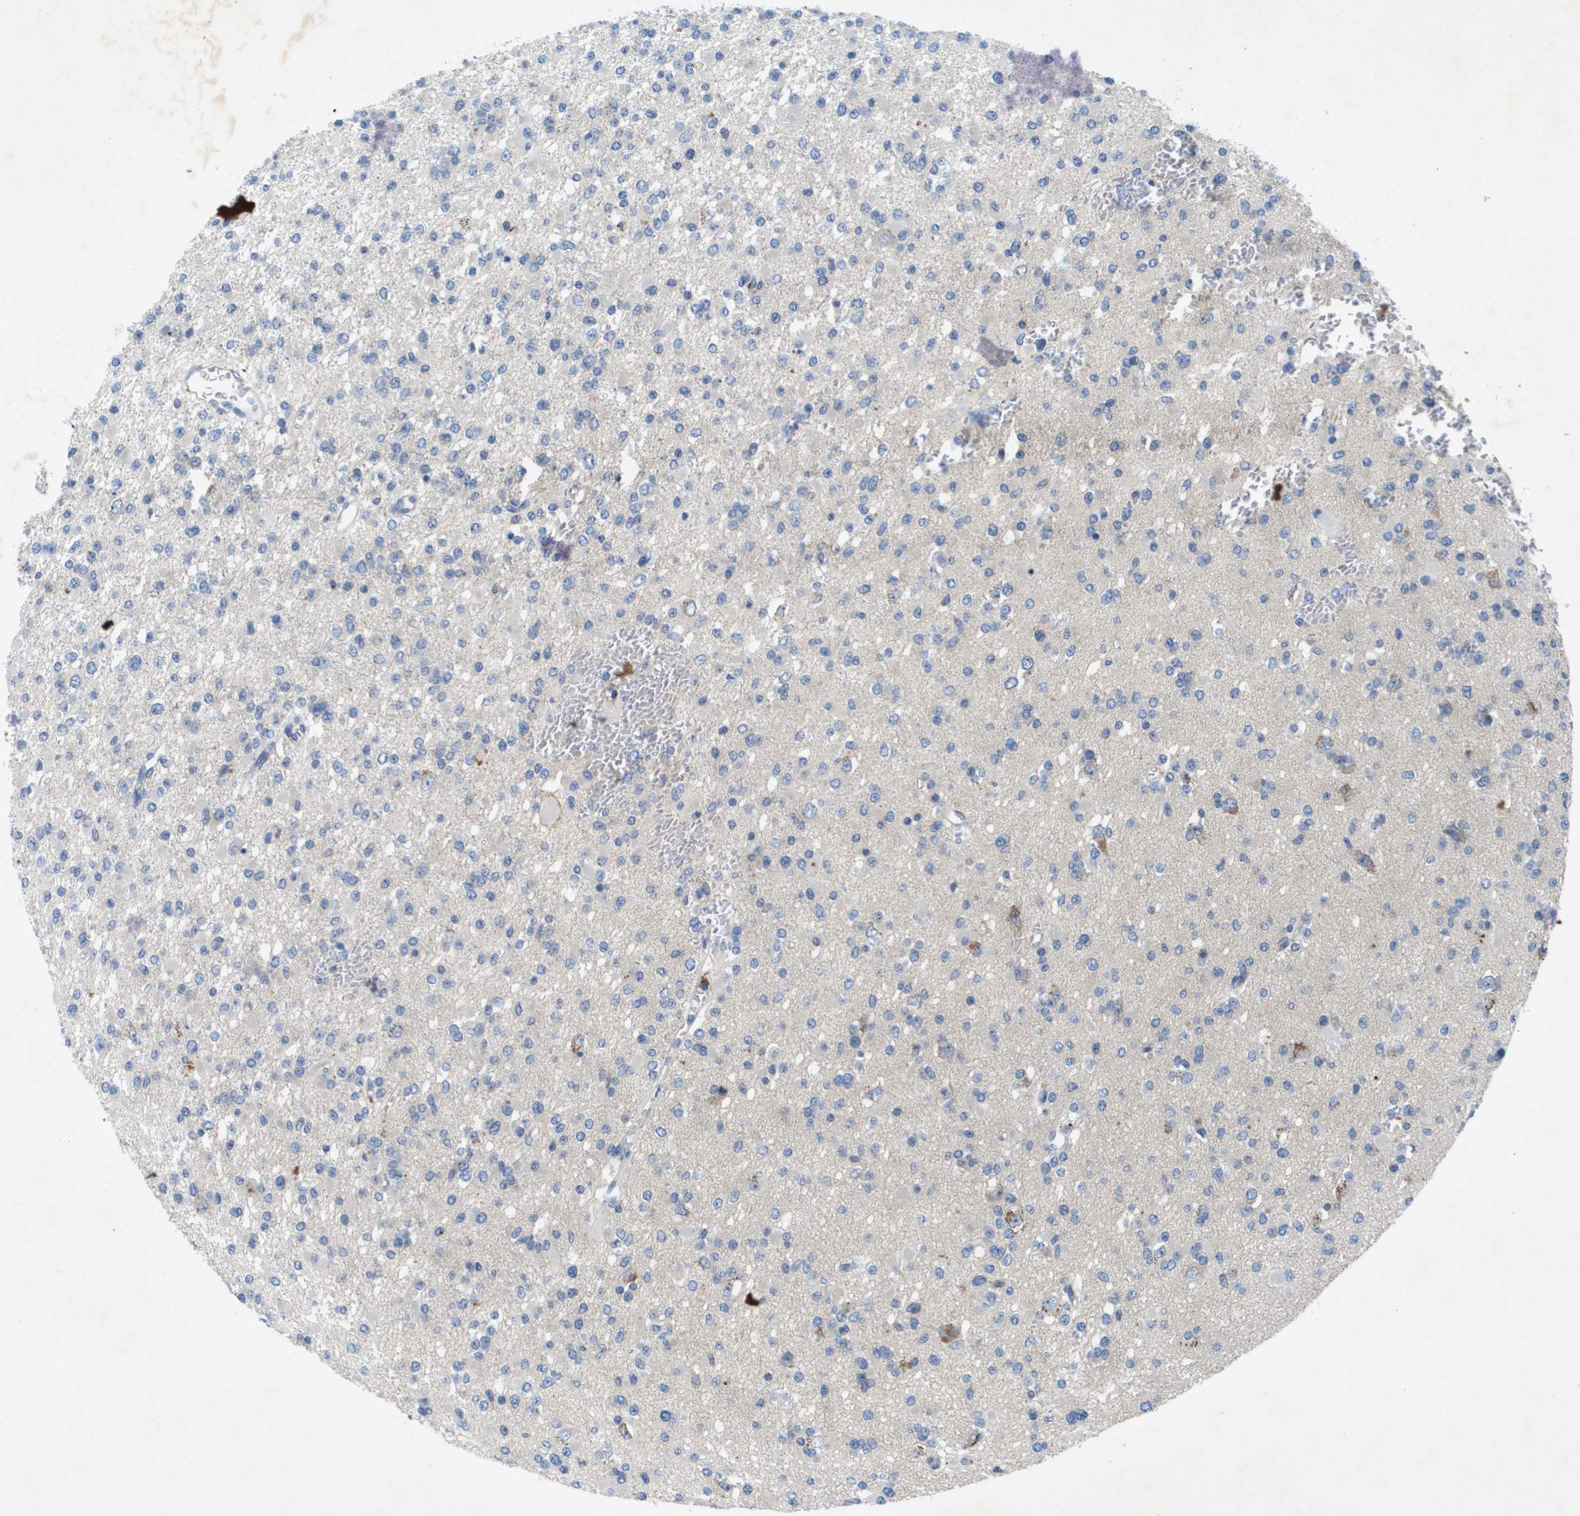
{"staining": {"intensity": "moderate", "quantity": "<25%", "location": "cytoplasmic/membranous"}, "tissue": "glioma", "cell_type": "Tumor cells", "image_type": "cancer", "snomed": [{"axis": "morphology", "description": "Glioma, malignant, Low grade"}, {"axis": "topography", "description": "Brain"}], "caption": "Moderate cytoplasmic/membranous staining is seen in approximately <25% of tumor cells in glioma.", "gene": "LIPG", "patient": {"sex": "female", "age": 22}}